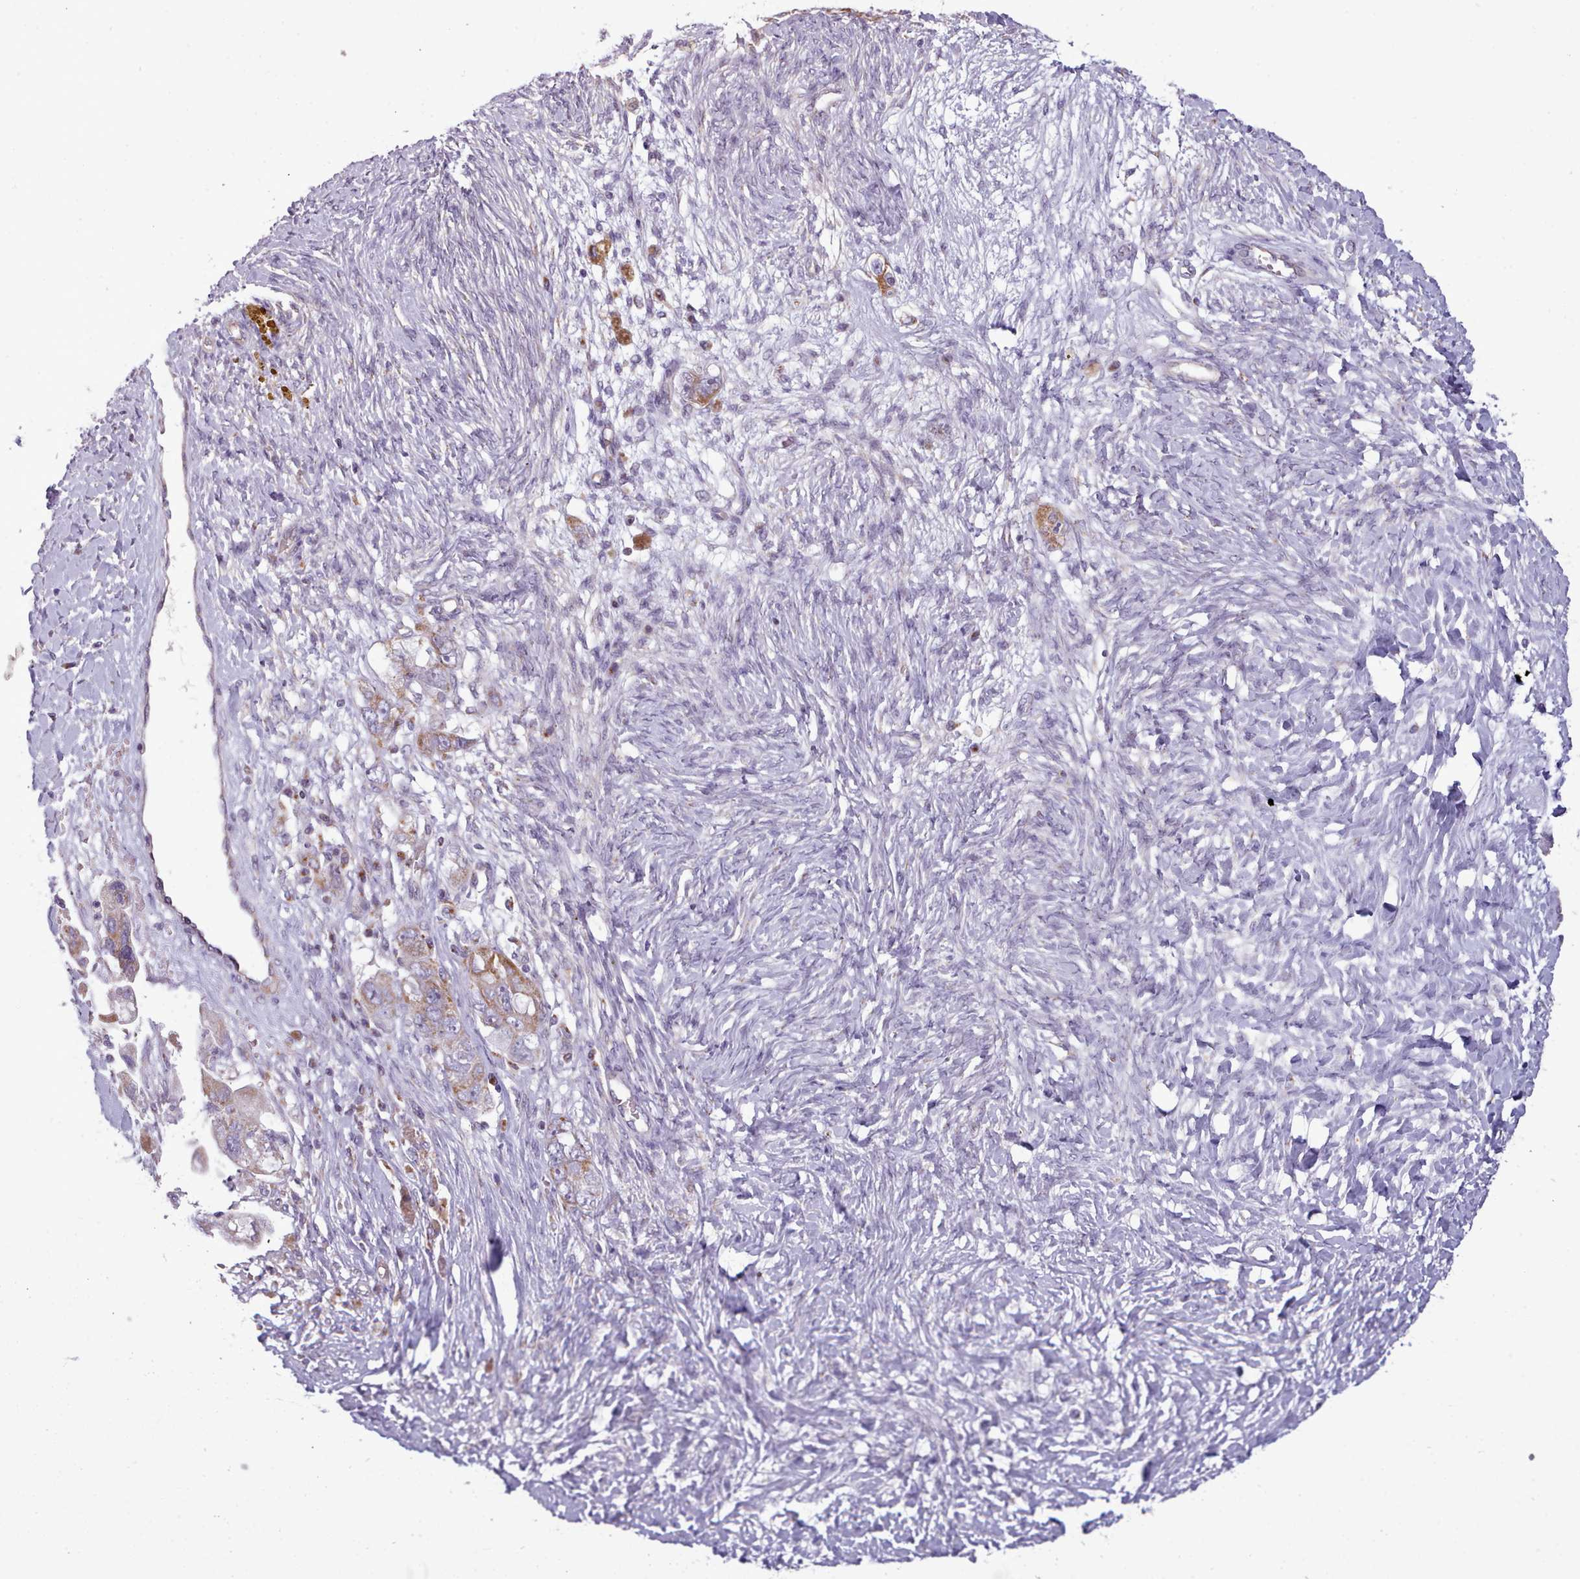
{"staining": {"intensity": "moderate", "quantity": ">75%", "location": "cytoplasmic/membranous"}, "tissue": "ovarian cancer", "cell_type": "Tumor cells", "image_type": "cancer", "snomed": [{"axis": "morphology", "description": "Carcinoma, NOS"}, {"axis": "morphology", "description": "Cystadenocarcinoma, serous, NOS"}, {"axis": "topography", "description": "Ovary"}], "caption": "This photomicrograph demonstrates immunohistochemistry staining of human ovarian cancer (carcinoma), with medium moderate cytoplasmic/membranous expression in about >75% of tumor cells.", "gene": "SLC52A3", "patient": {"sex": "female", "age": 69}}